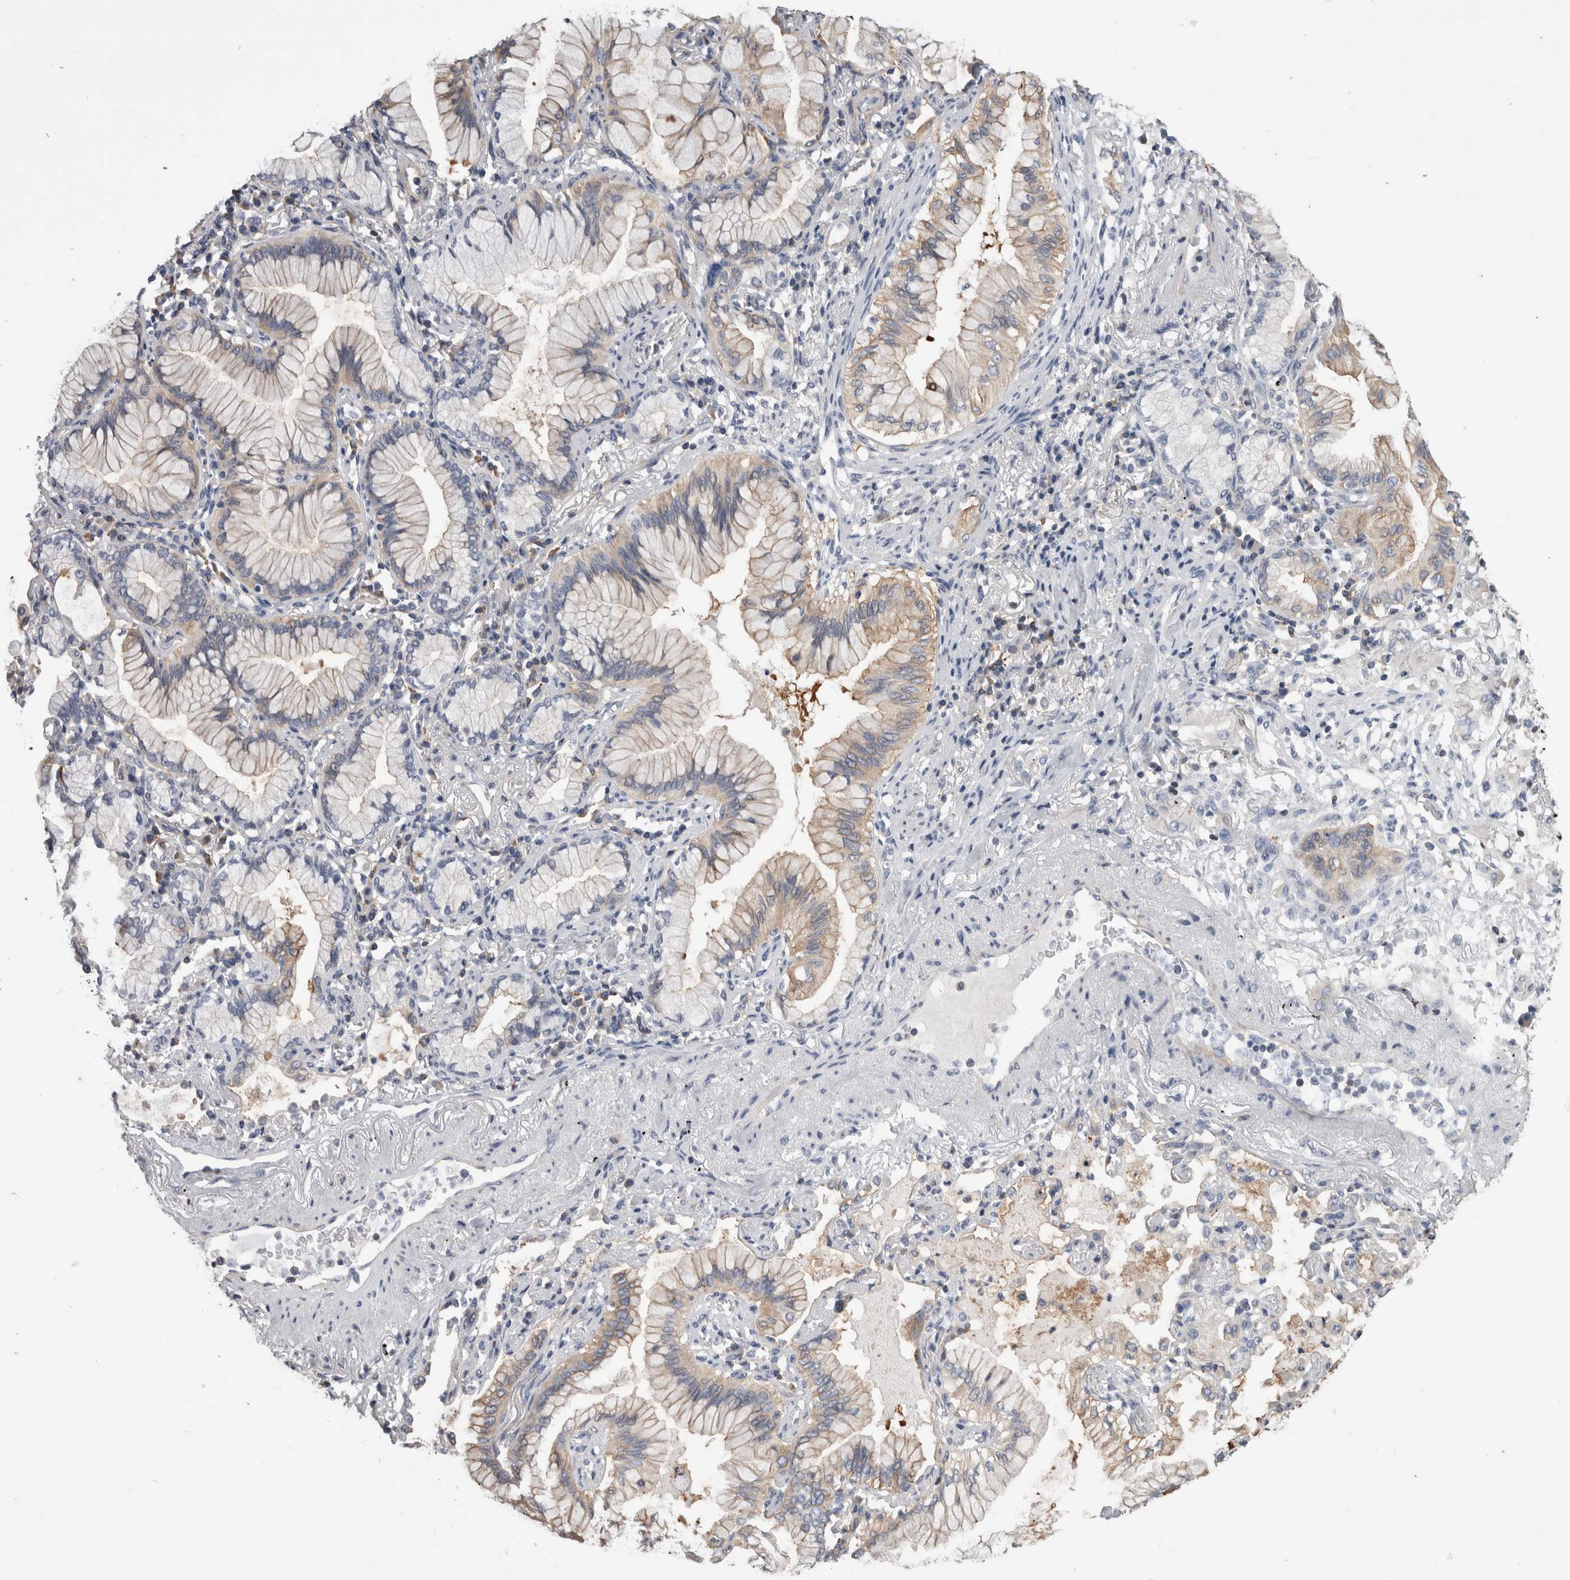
{"staining": {"intensity": "weak", "quantity": "25%-75%", "location": "cytoplasmic/membranous"}, "tissue": "lung cancer", "cell_type": "Tumor cells", "image_type": "cancer", "snomed": [{"axis": "morphology", "description": "Adenocarcinoma, NOS"}, {"axis": "topography", "description": "Lung"}], "caption": "A brown stain highlights weak cytoplasmic/membranous expression of a protein in human lung cancer (adenocarcinoma) tumor cells.", "gene": "DCTN6", "patient": {"sex": "female", "age": 70}}